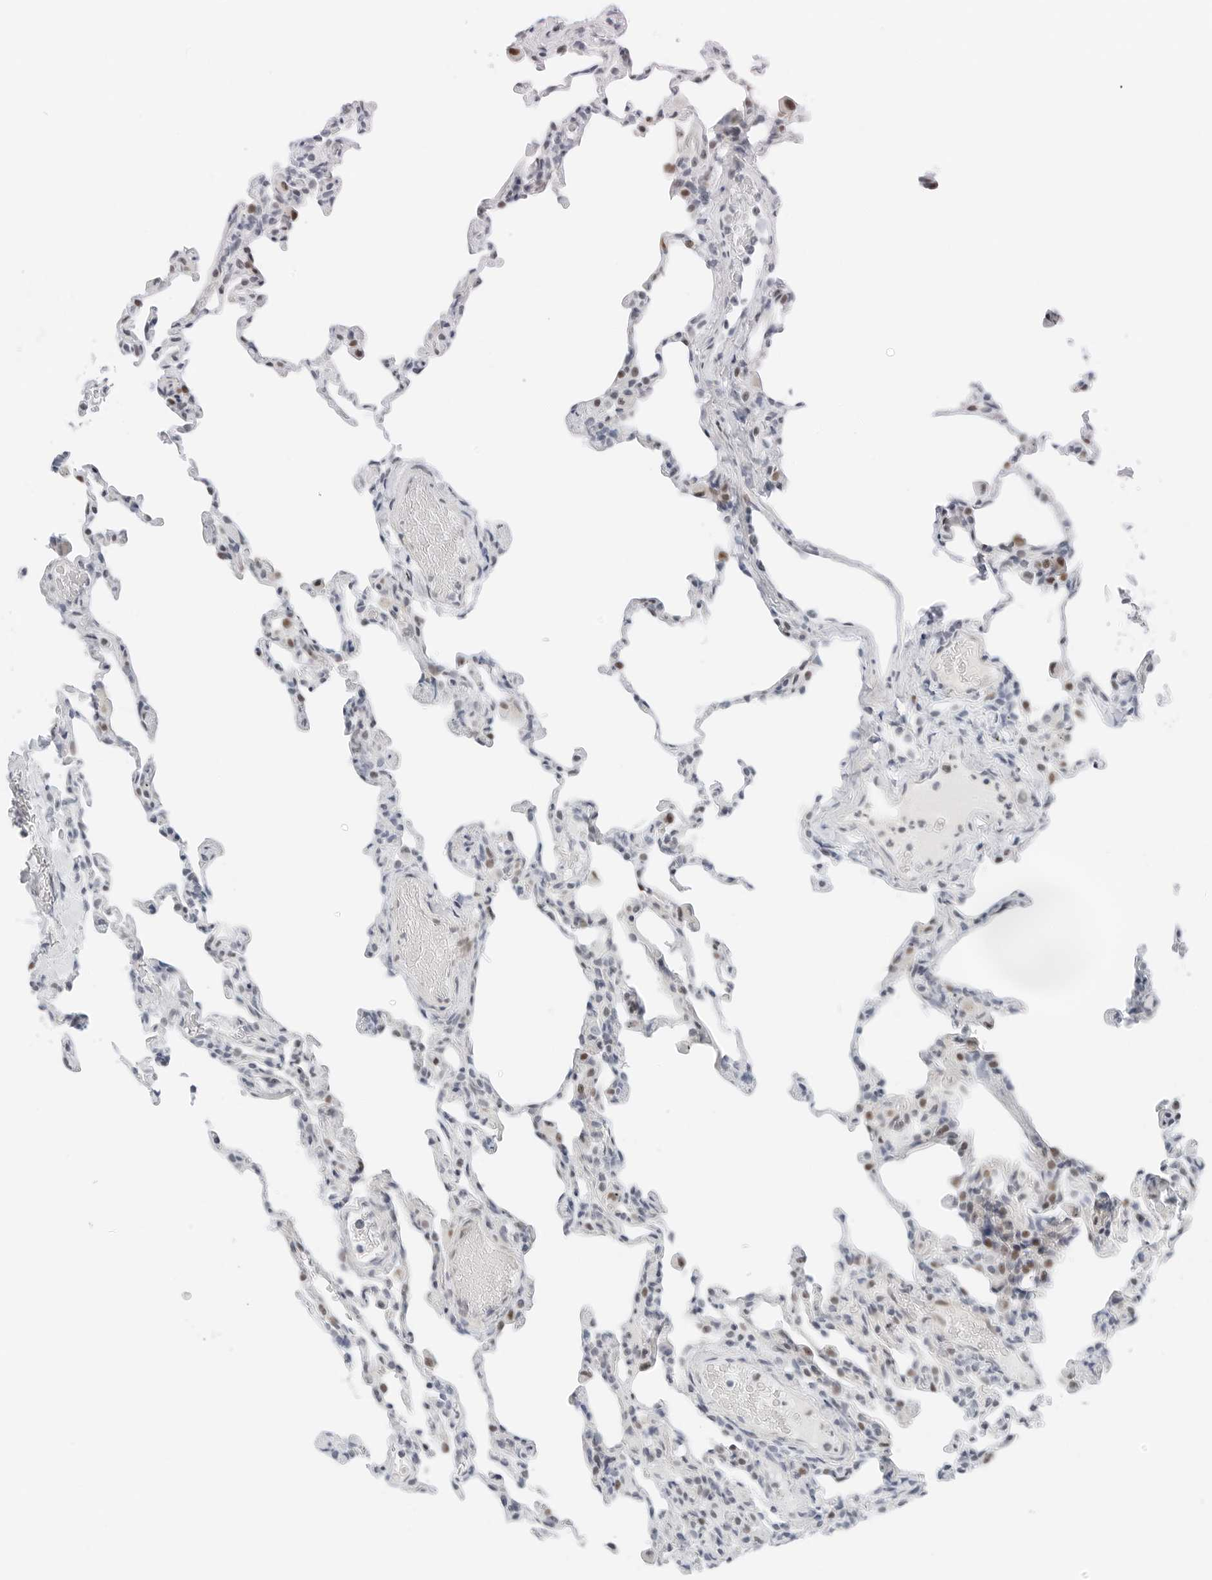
{"staining": {"intensity": "moderate", "quantity": "<25%", "location": "nuclear"}, "tissue": "lung", "cell_type": "Alveolar cells", "image_type": "normal", "snomed": [{"axis": "morphology", "description": "Normal tissue, NOS"}, {"axis": "topography", "description": "Lung"}], "caption": "Immunohistochemistry (IHC) micrograph of unremarkable lung: human lung stained using IHC displays low levels of moderate protein expression localized specifically in the nuclear of alveolar cells, appearing as a nuclear brown color.", "gene": "NTMT2", "patient": {"sex": "male", "age": 20}}